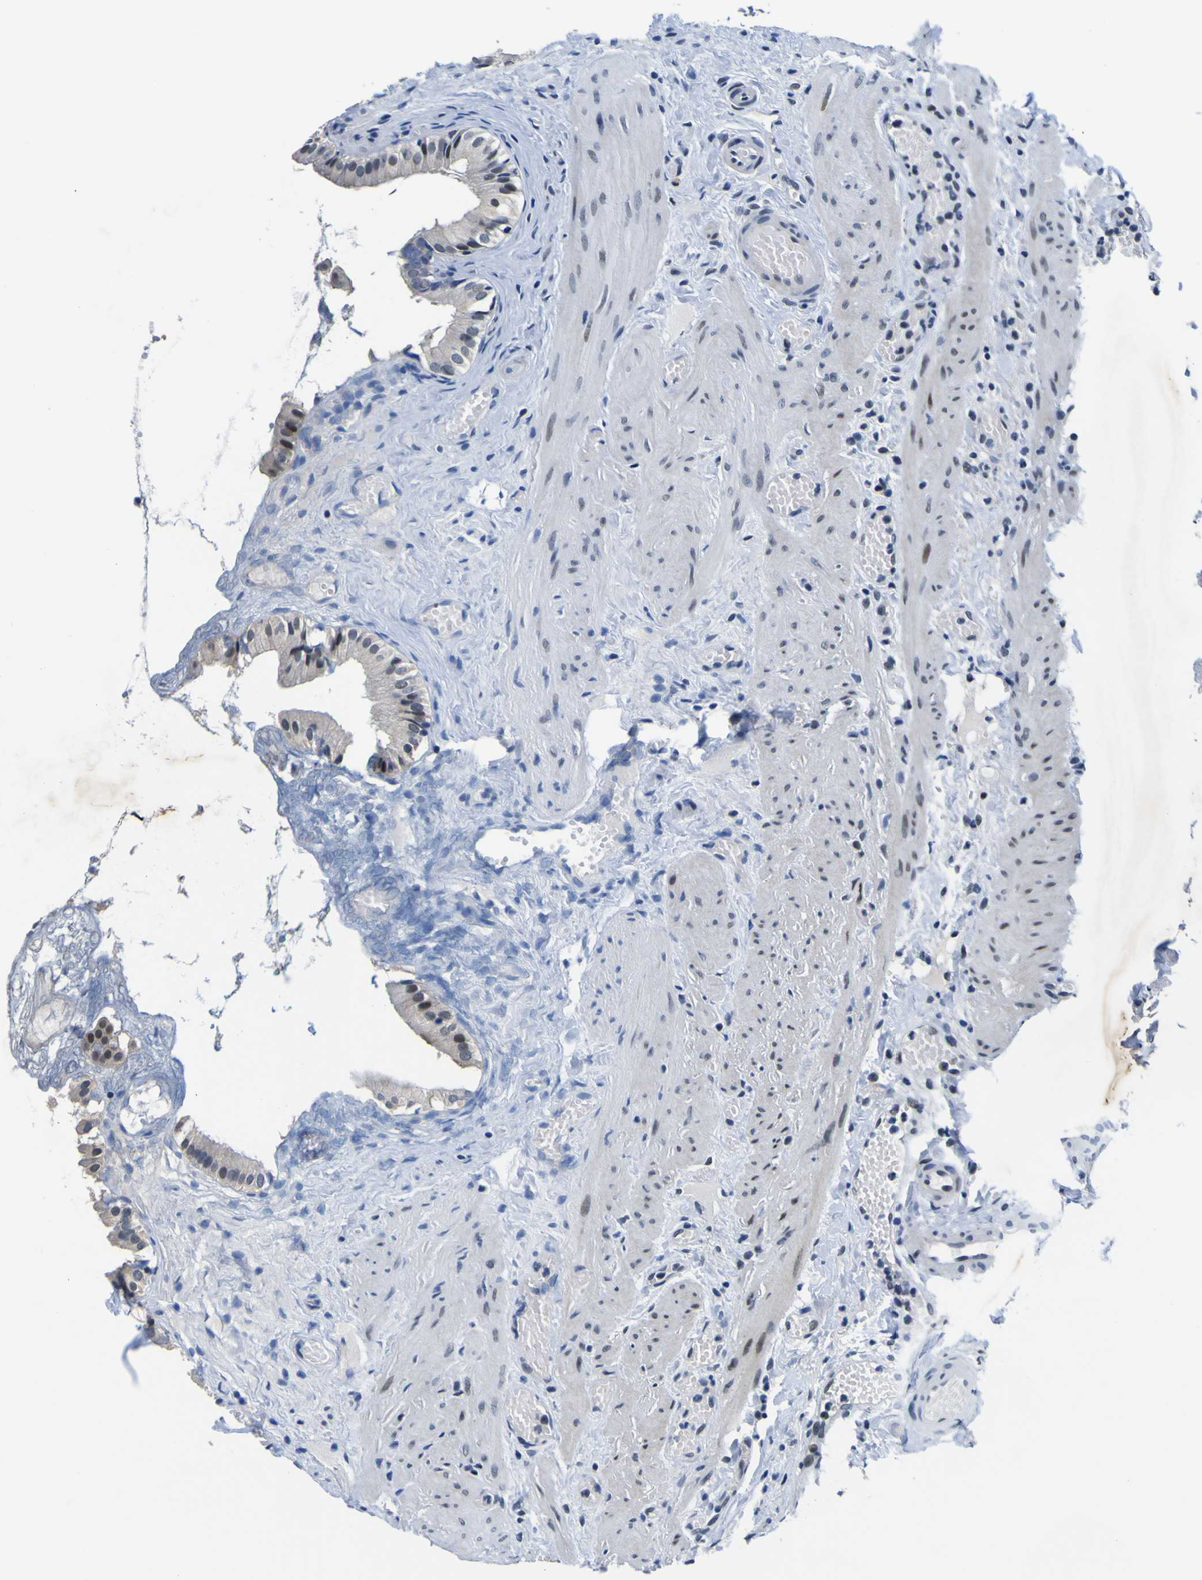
{"staining": {"intensity": "moderate", "quantity": "25%-75%", "location": "nuclear"}, "tissue": "gallbladder", "cell_type": "Glandular cells", "image_type": "normal", "snomed": [{"axis": "morphology", "description": "Normal tissue, NOS"}, {"axis": "topography", "description": "Gallbladder"}], "caption": "Immunohistochemical staining of normal human gallbladder reveals 25%-75% levels of moderate nuclear protein positivity in about 25%-75% of glandular cells.", "gene": "CUL4B", "patient": {"sex": "female", "age": 26}}